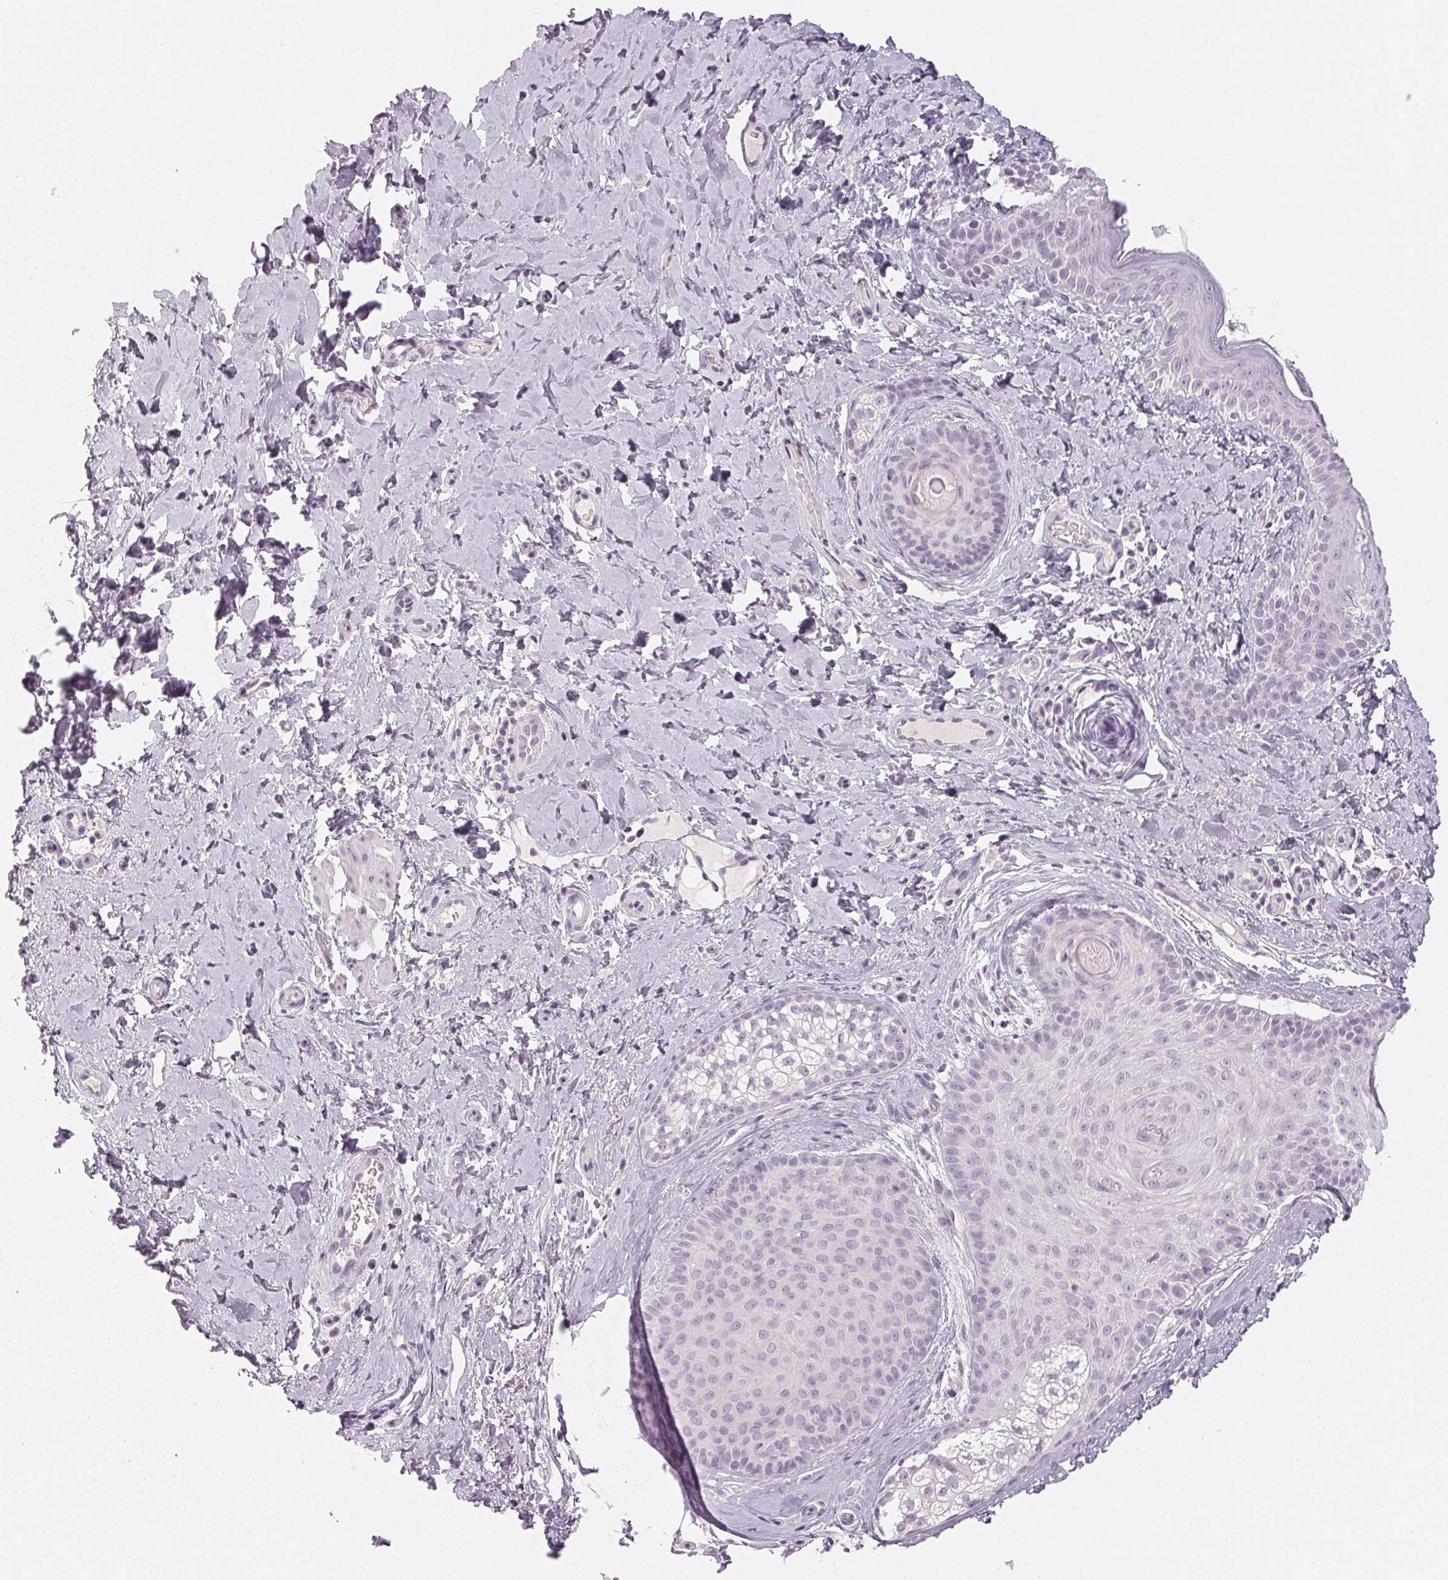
{"staining": {"intensity": "negative", "quantity": "none", "location": "none"}, "tissue": "skin cancer", "cell_type": "Tumor cells", "image_type": "cancer", "snomed": [{"axis": "morphology", "description": "Basal cell carcinoma"}, {"axis": "topography", "description": "Skin"}], "caption": "This is a photomicrograph of immunohistochemistry (IHC) staining of skin basal cell carcinoma, which shows no staining in tumor cells.", "gene": "LVRN", "patient": {"sex": "male", "age": 89}}